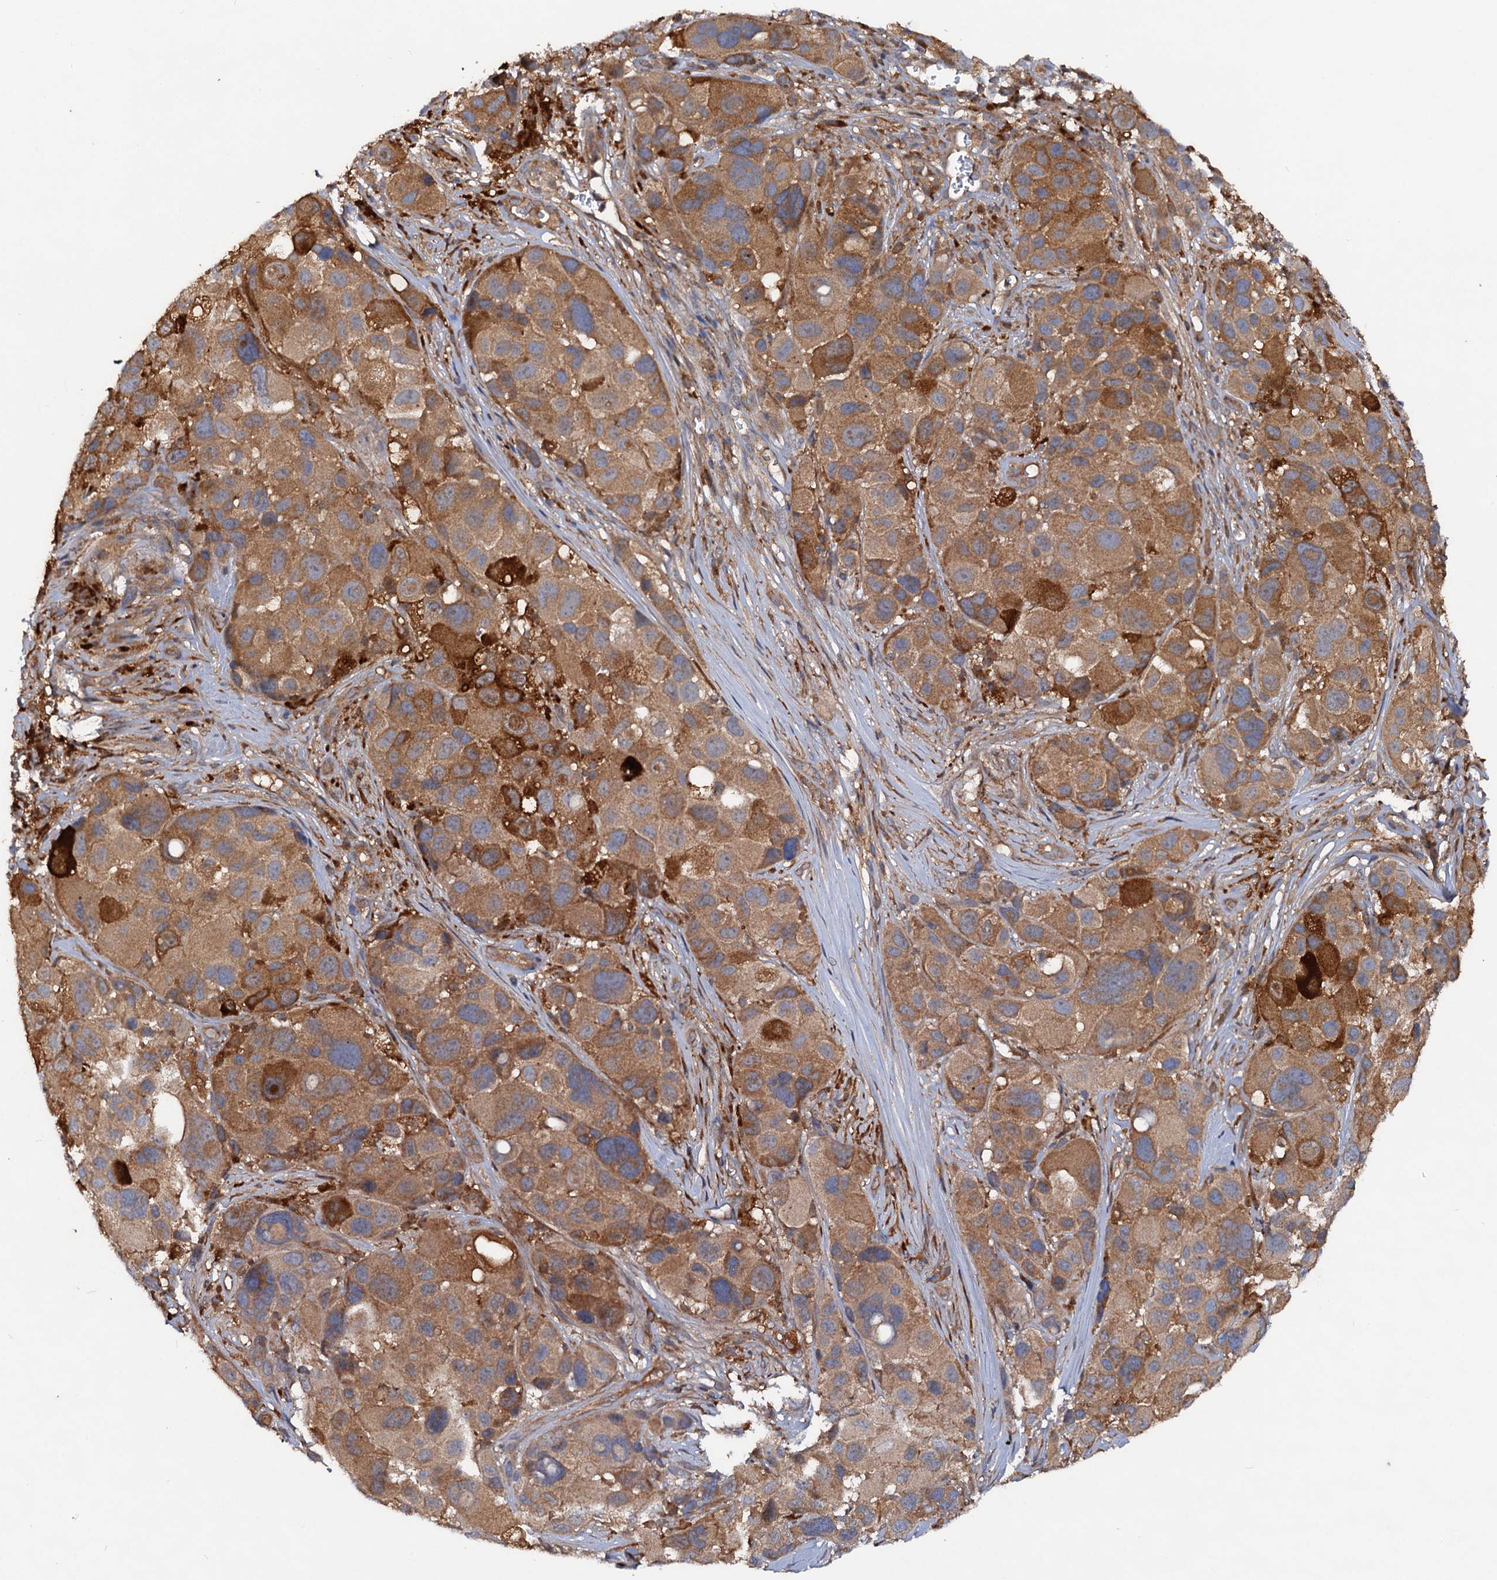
{"staining": {"intensity": "moderate", "quantity": ">75%", "location": "cytoplasmic/membranous"}, "tissue": "melanoma", "cell_type": "Tumor cells", "image_type": "cancer", "snomed": [{"axis": "morphology", "description": "Malignant melanoma, NOS"}, {"axis": "topography", "description": "Skin of trunk"}], "caption": "Immunohistochemical staining of human melanoma shows medium levels of moderate cytoplasmic/membranous protein positivity in approximately >75% of tumor cells. (DAB (3,3'-diaminobenzidine) IHC, brown staining for protein, blue staining for nuclei).", "gene": "VPS29", "patient": {"sex": "male", "age": 71}}